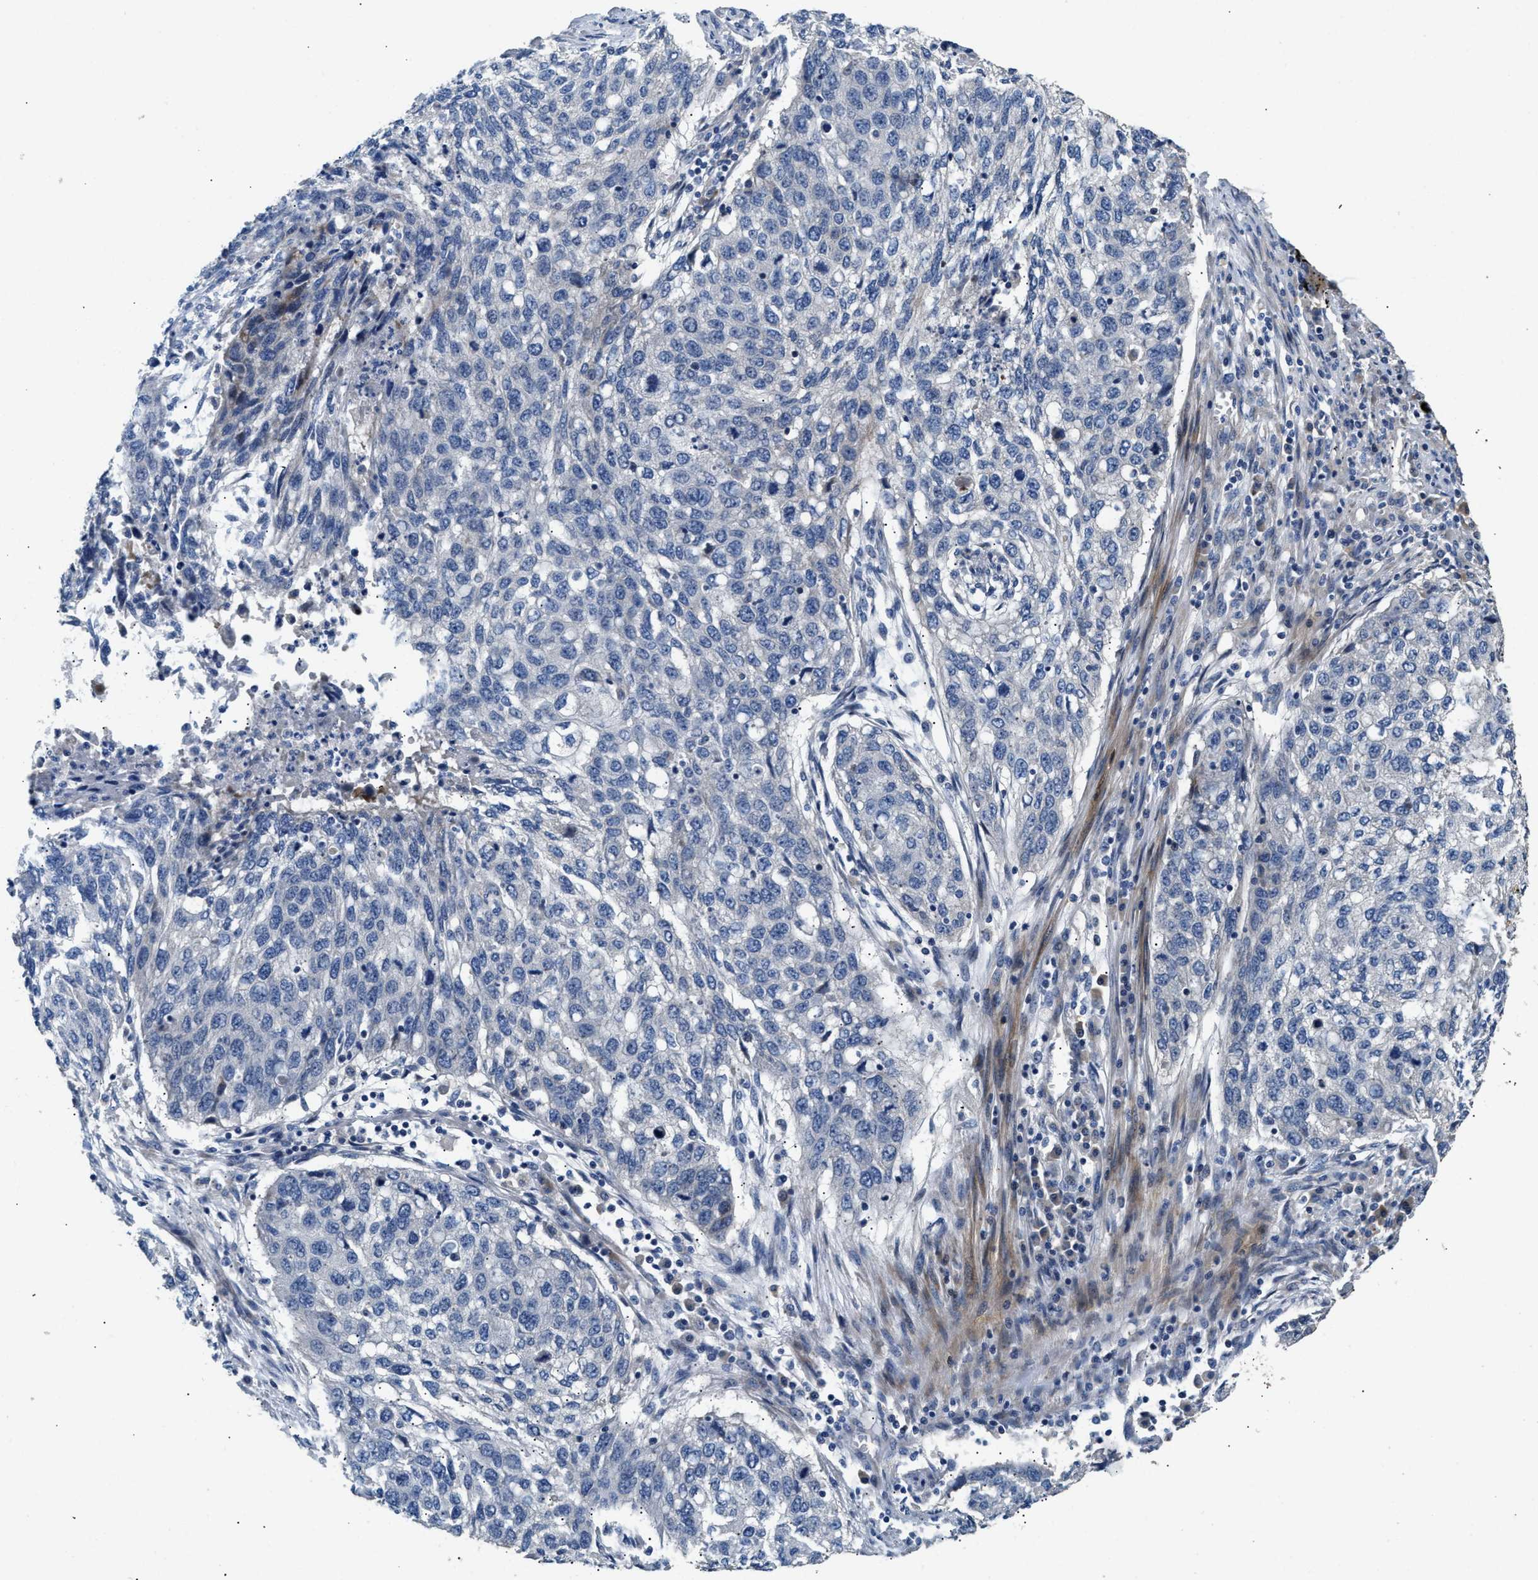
{"staining": {"intensity": "negative", "quantity": "none", "location": "none"}, "tissue": "lung cancer", "cell_type": "Tumor cells", "image_type": "cancer", "snomed": [{"axis": "morphology", "description": "Squamous cell carcinoma, NOS"}, {"axis": "topography", "description": "Lung"}], "caption": "High magnification brightfield microscopy of squamous cell carcinoma (lung) stained with DAB (3,3'-diaminobenzidine) (brown) and counterstained with hematoxylin (blue): tumor cells show no significant staining.", "gene": "IL17RC", "patient": {"sex": "female", "age": 63}}